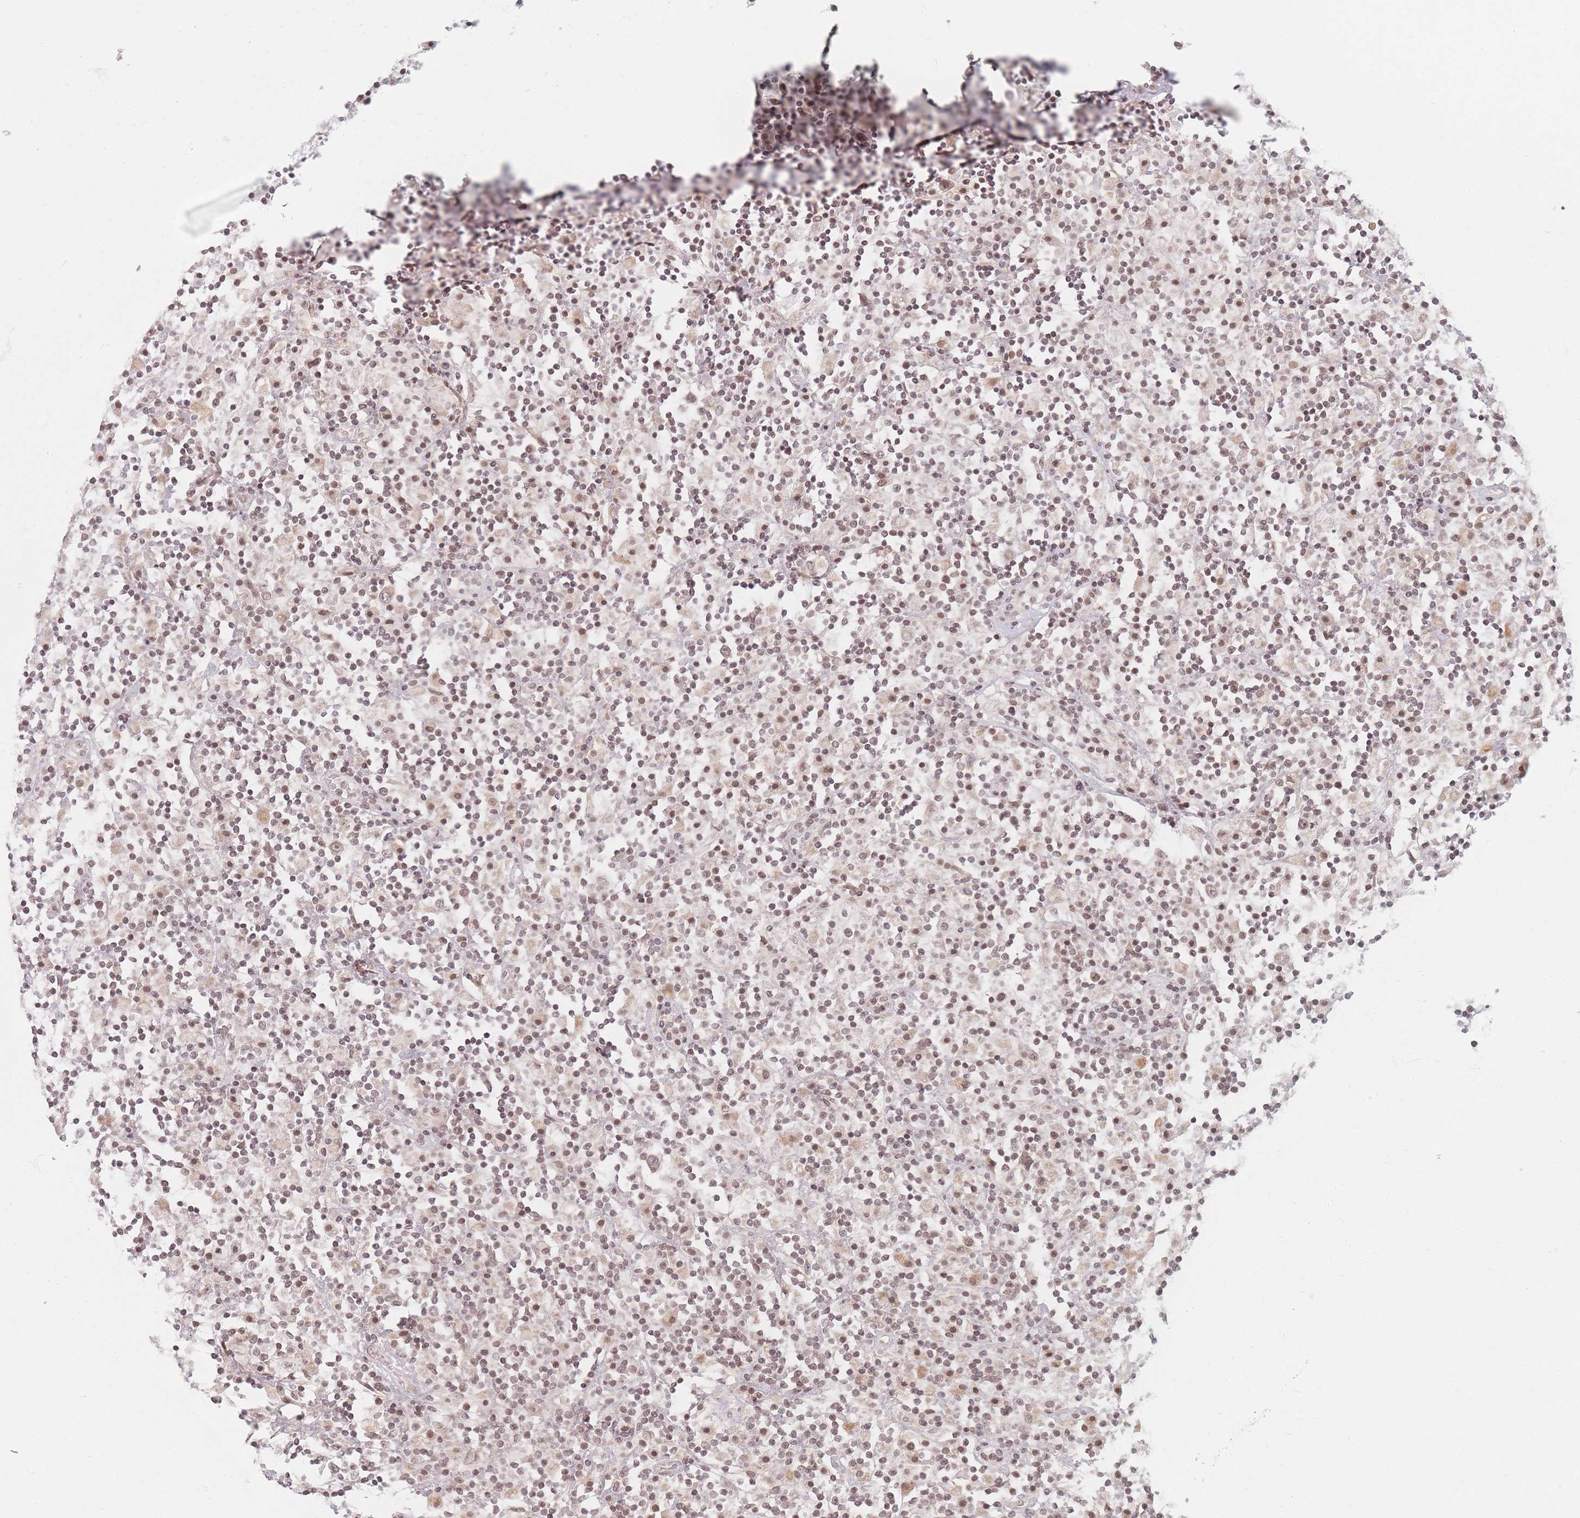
{"staining": {"intensity": "weak", "quantity": ">75%", "location": "cytoplasmic/membranous,nuclear"}, "tissue": "lymphoma", "cell_type": "Tumor cells", "image_type": "cancer", "snomed": [{"axis": "morphology", "description": "Hodgkin's disease, NOS"}, {"axis": "topography", "description": "Lymph node"}], "caption": "High-magnification brightfield microscopy of lymphoma stained with DAB (brown) and counterstained with hematoxylin (blue). tumor cells exhibit weak cytoplasmic/membranous and nuclear expression is present in about>75% of cells.", "gene": "SPATA45", "patient": {"sex": "male", "age": 70}}